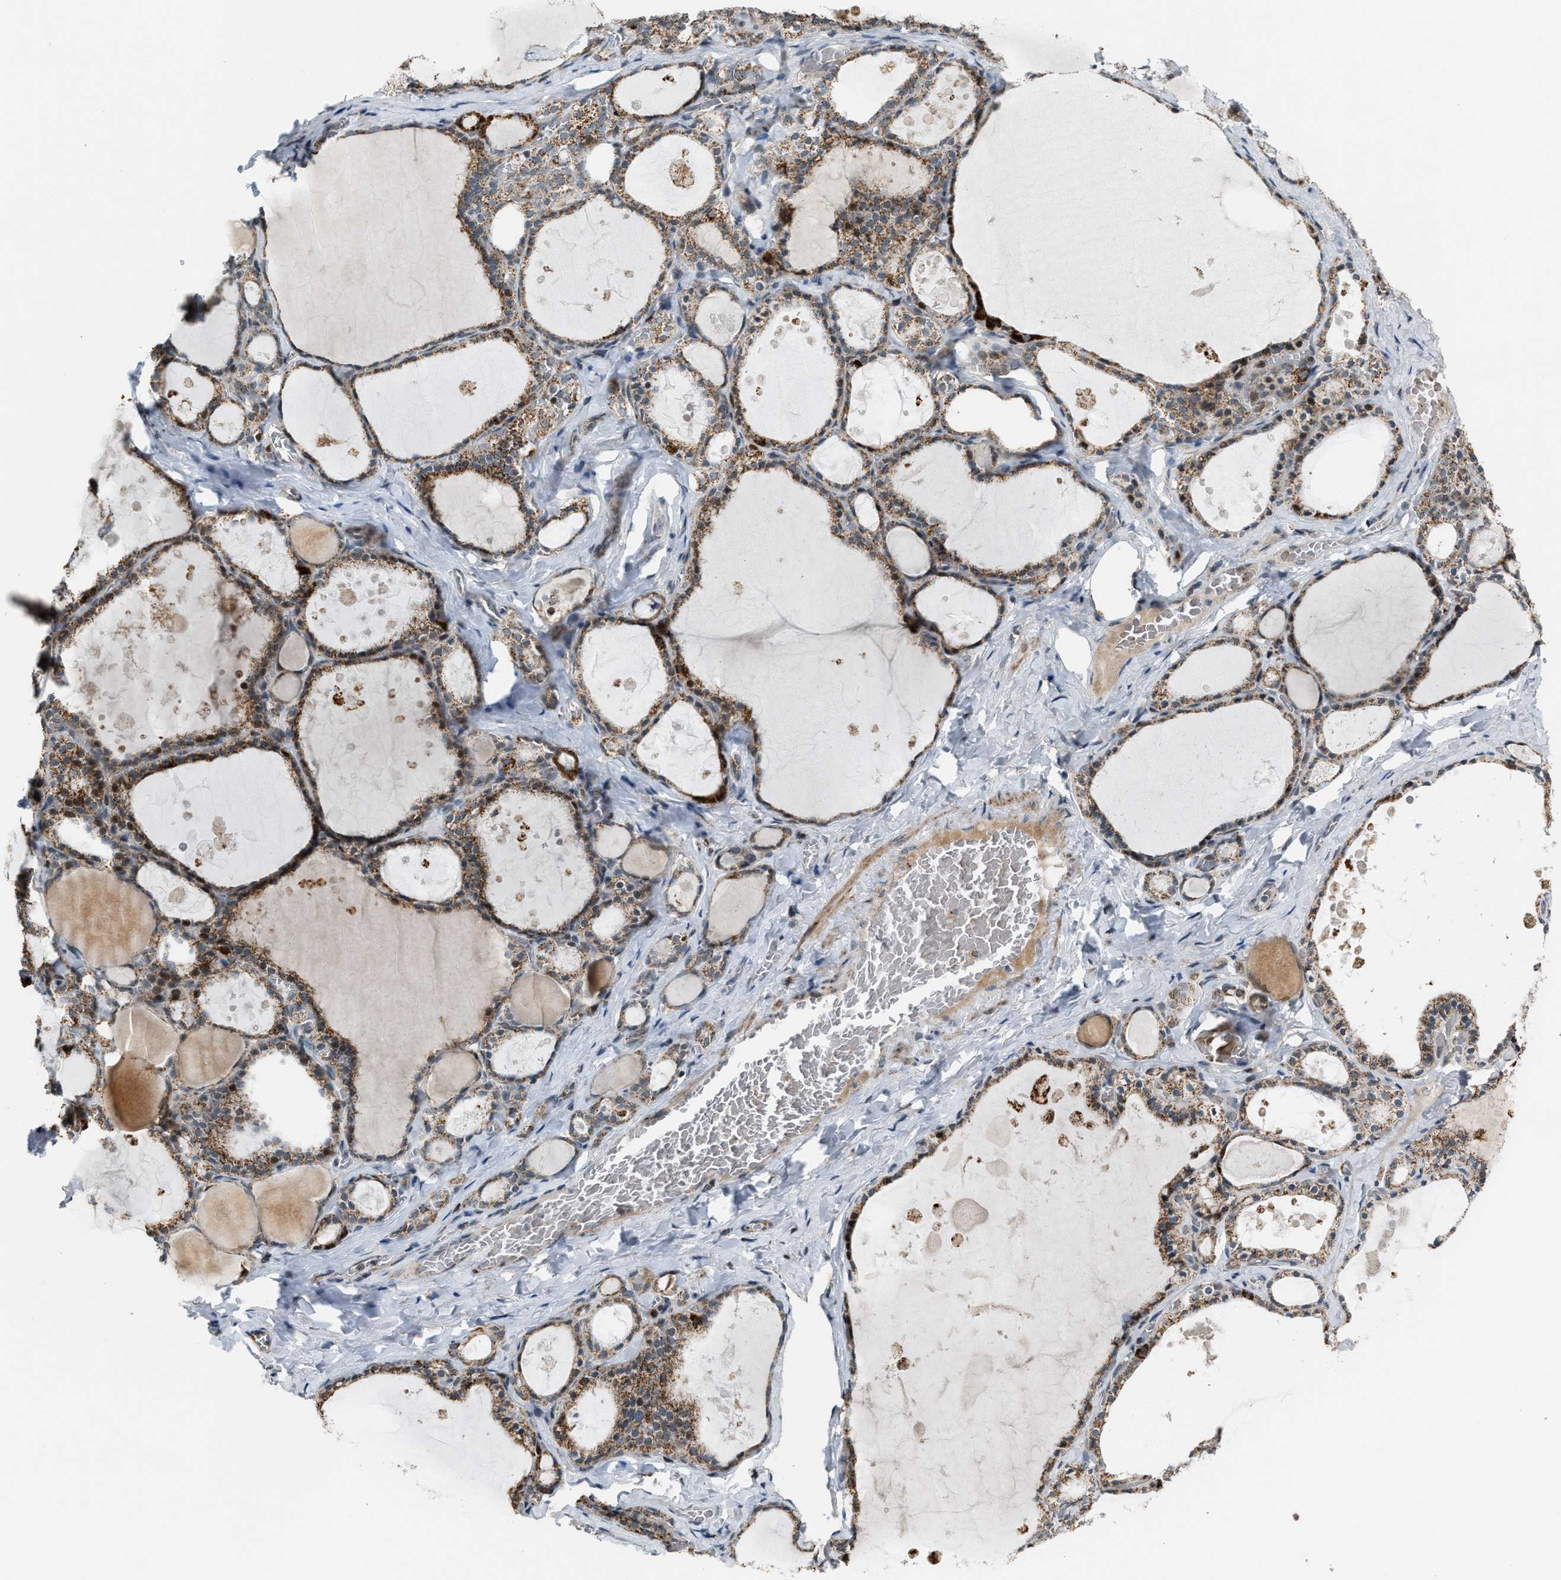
{"staining": {"intensity": "strong", "quantity": ">75%", "location": "cytoplasmic/membranous"}, "tissue": "thyroid gland", "cell_type": "Glandular cells", "image_type": "normal", "snomed": [{"axis": "morphology", "description": "Normal tissue, NOS"}, {"axis": "topography", "description": "Thyroid gland"}], "caption": "This image displays immunohistochemistry staining of normal human thyroid gland, with high strong cytoplasmic/membranous positivity in about >75% of glandular cells.", "gene": "CHN2", "patient": {"sex": "male", "age": 56}}